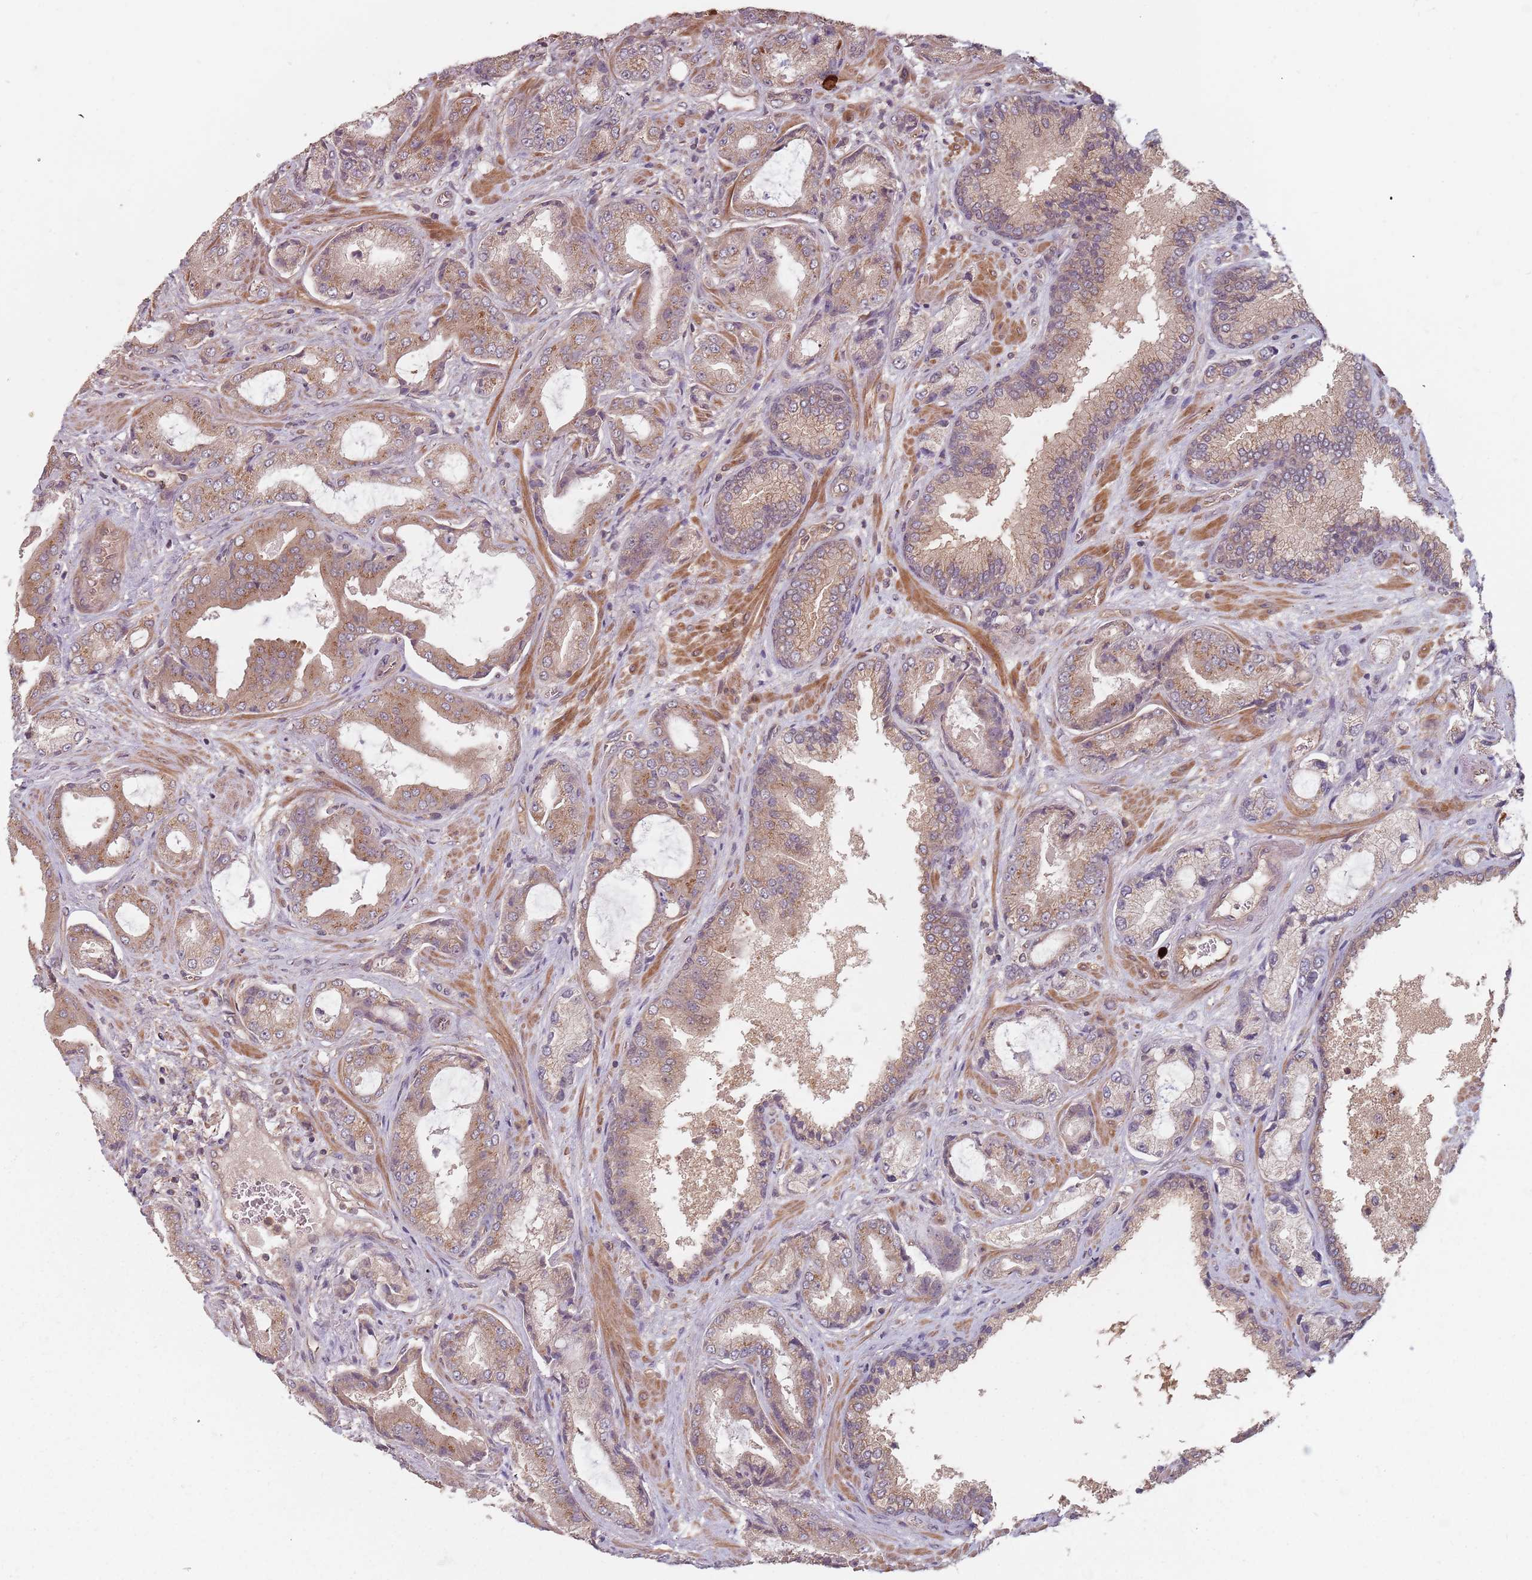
{"staining": {"intensity": "moderate", "quantity": ">75%", "location": "cytoplasmic/membranous"}, "tissue": "prostate cancer", "cell_type": "Tumor cells", "image_type": "cancer", "snomed": [{"axis": "morphology", "description": "Adenocarcinoma, High grade"}, {"axis": "topography", "description": "Prostate"}], "caption": "An image of human prostate cancer (adenocarcinoma (high-grade)) stained for a protein shows moderate cytoplasmic/membranous brown staining in tumor cells.", "gene": "C3orf14", "patient": {"sex": "male", "age": 68}}